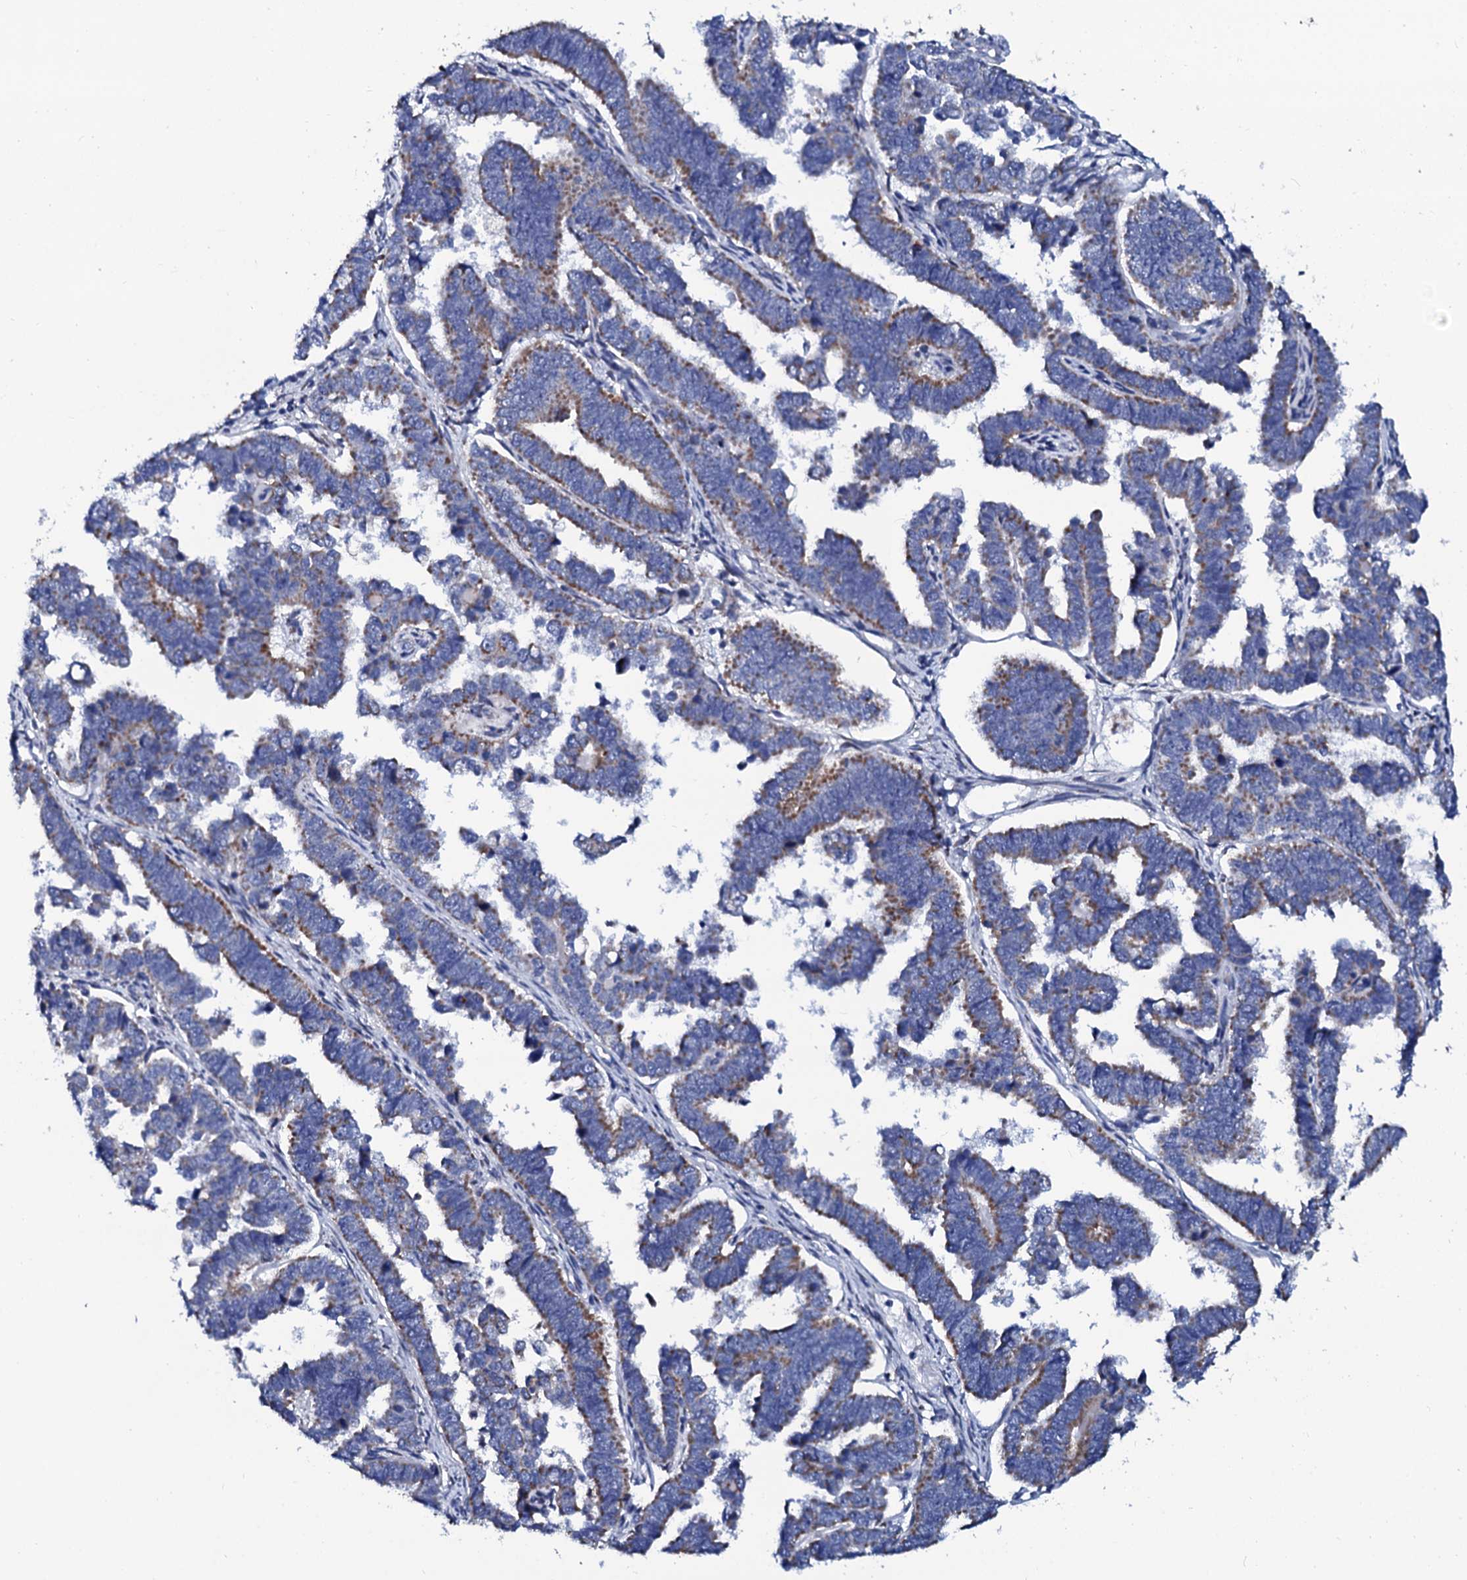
{"staining": {"intensity": "moderate", "quantity": "25%-75%", "location": "cytoplasmic/membranous"}, "tissue": "endometrial cancer", "cell_type": "Tumor cells", "image_type": "cancer", "snomed": [{"axis": "morphology", "description": "Adenocarcinoma, NOS"}, {"axis": "topography", "description": "Endometrium"}], "caption": "Protein analysis of endometrial cancer (adenocarcinoma) tissue reveals moderate cytoplasmic/membranous staining in about 25%-75% of tumor cells.", "gene": "SLC37A4", "patient": {"sex": "female", "age": 75}}